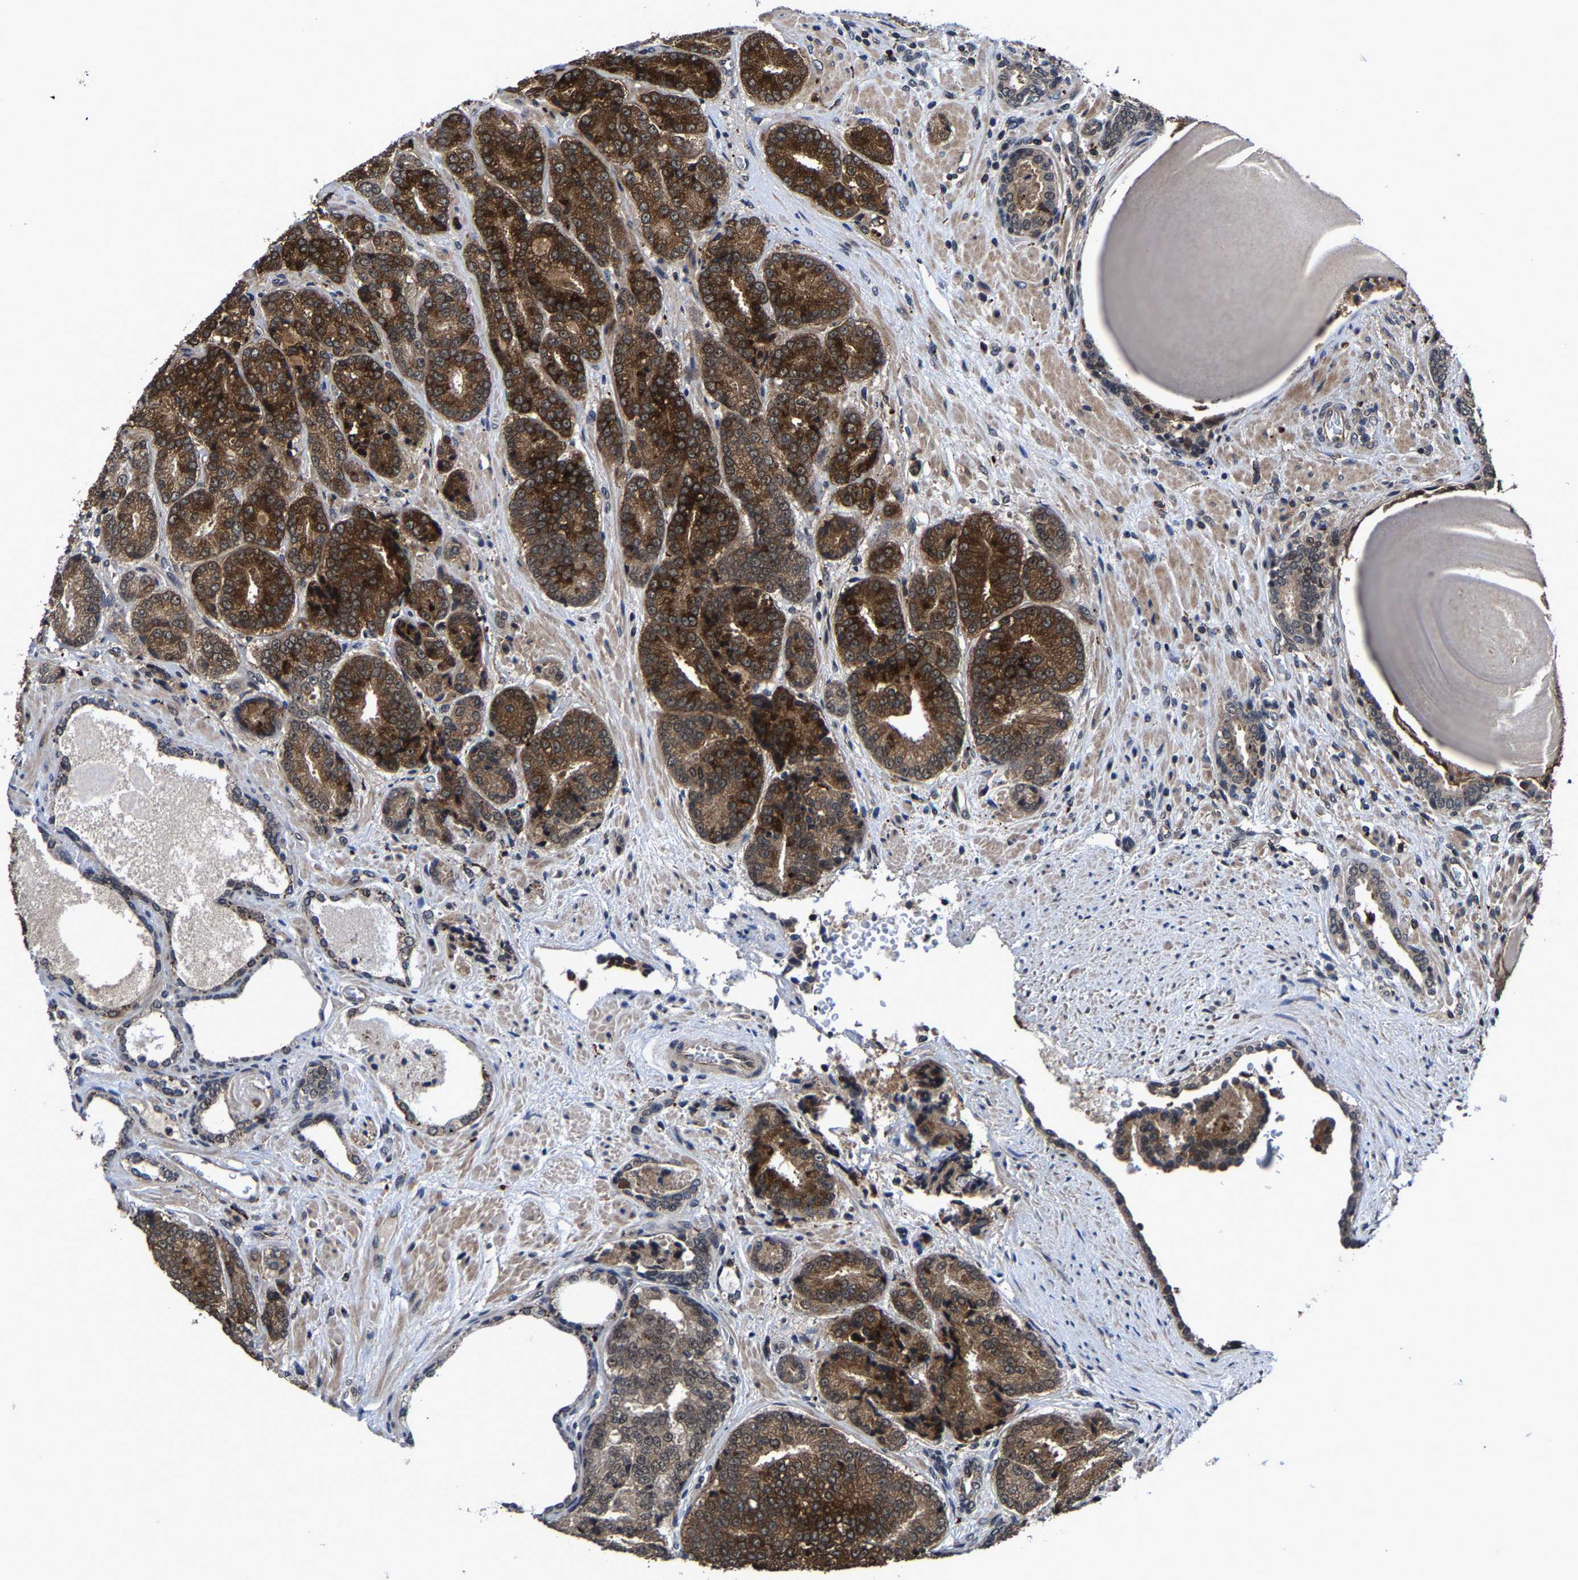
{"staining": {"intensity": "strong", "quantity": ">75%", "location": "cytoplasmic/membranous"}, "tissue": "prostate cancer", "cell_type": "Tumor cells", "image_type": "cancer", "snomed": [{"axis": "morphology", "description": "Adenocarcinoma, High grade"}, {"axis": "topography", "description": "Prostate"}], "caption": "This micrograph exhibits IHC staining of human adenocarcinoma (high-grade) (prostate), with high strong cytoplasmic/membranous expression in approximately >75% of tumor cells.", "gene": "ZCCHC7", "patient": {"sex": "male", "age": 61}}